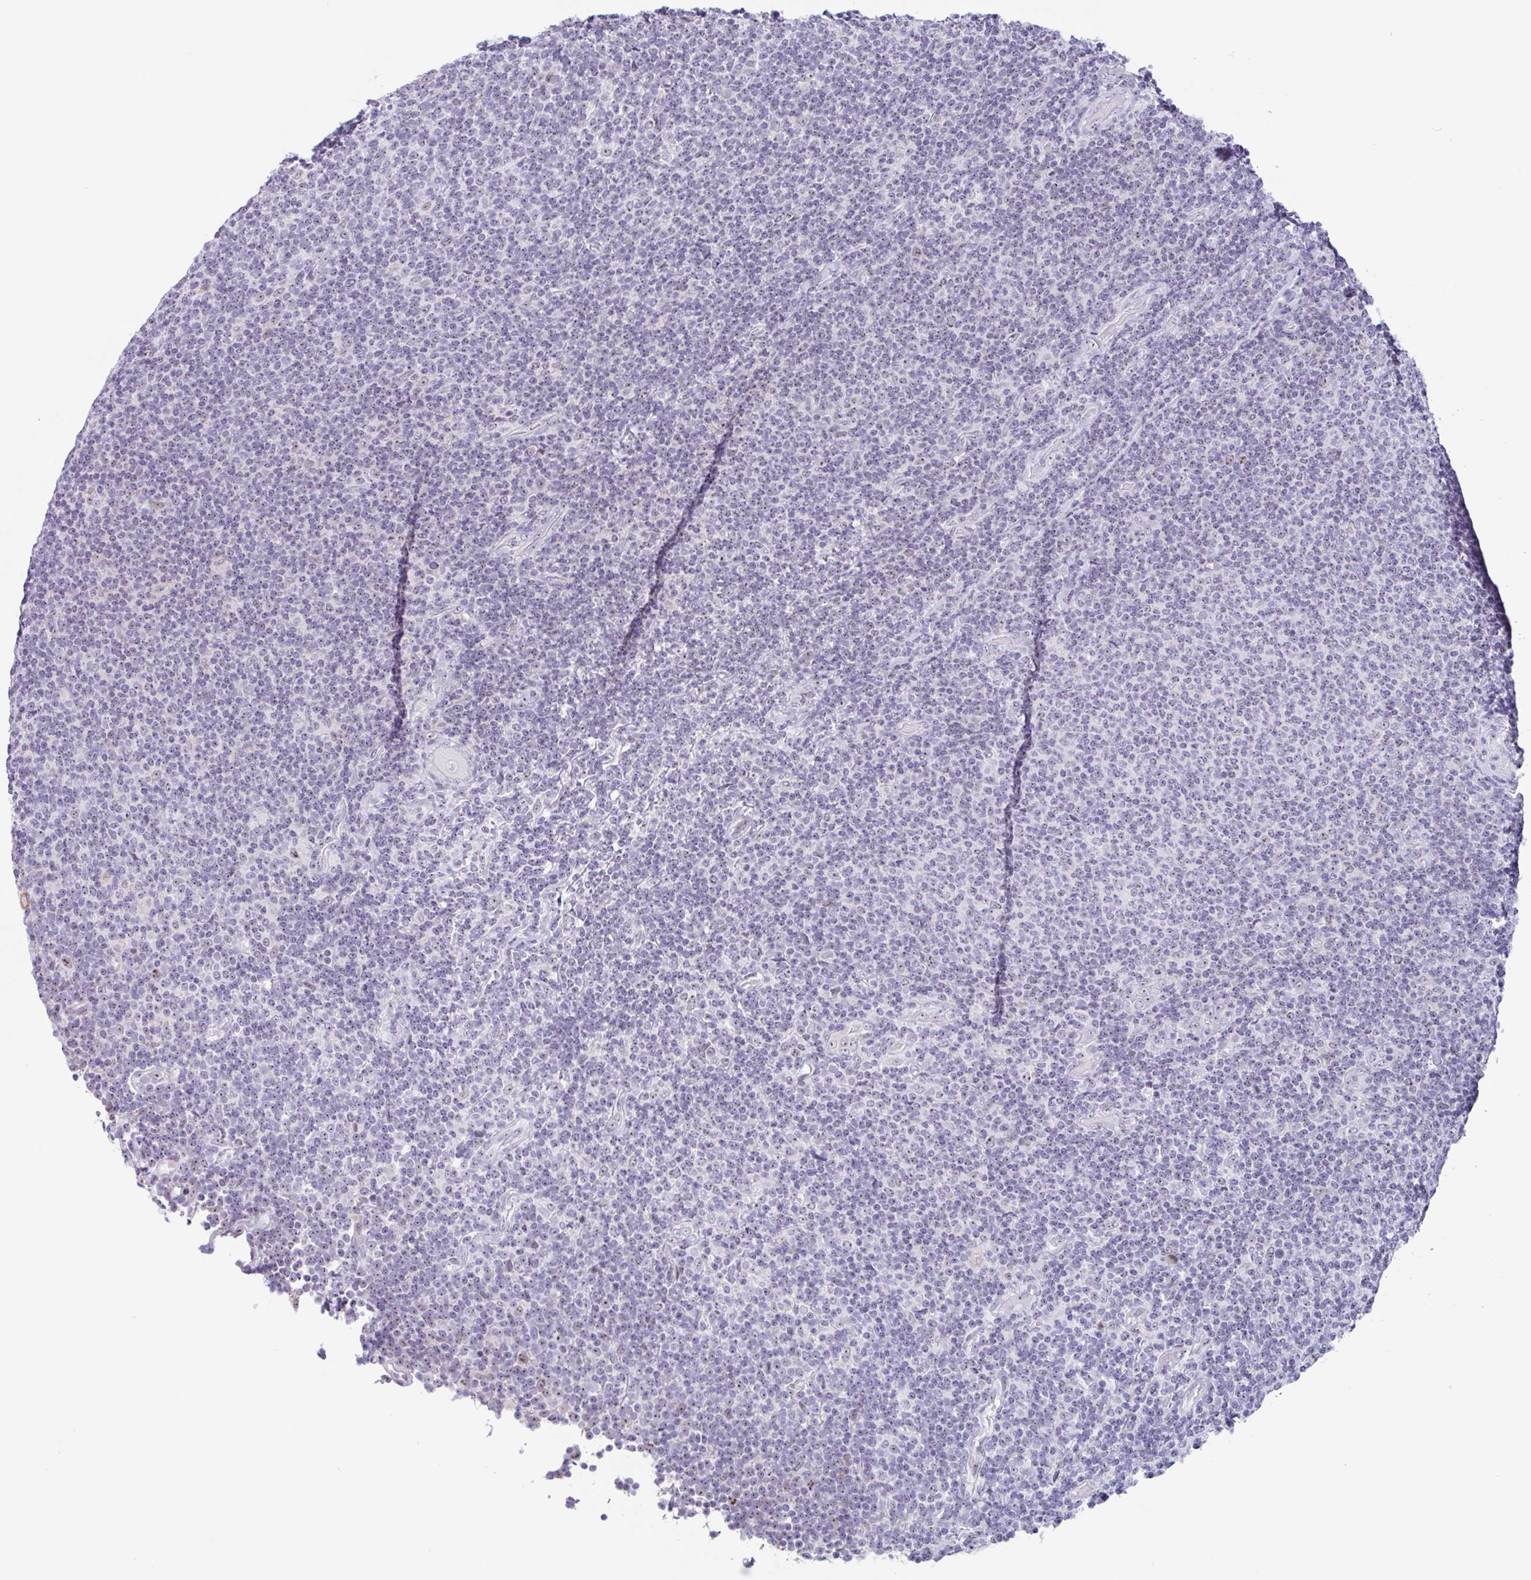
{"staining": {"intensity": "negative", "quantity": "none", "location": "none"}, "tissue": "lymphoma", "cell_type": "Tumor cells", "image_type": "cancer", "snomed": [{"axis": "morphology", "description": "Malignant lymphoma, non-Hodgkin's type, Low grade"}, {"axis": "topography", "description": "Lymph node"}], "caption": "Immunohistochemistry histopathology image of neoplastic tissue: human lymphoma stained with DAB demonstrates no significant protein staining in tumor cells.", "gene": "LENG9", "patient": {"sex": "male", "age": 52}}